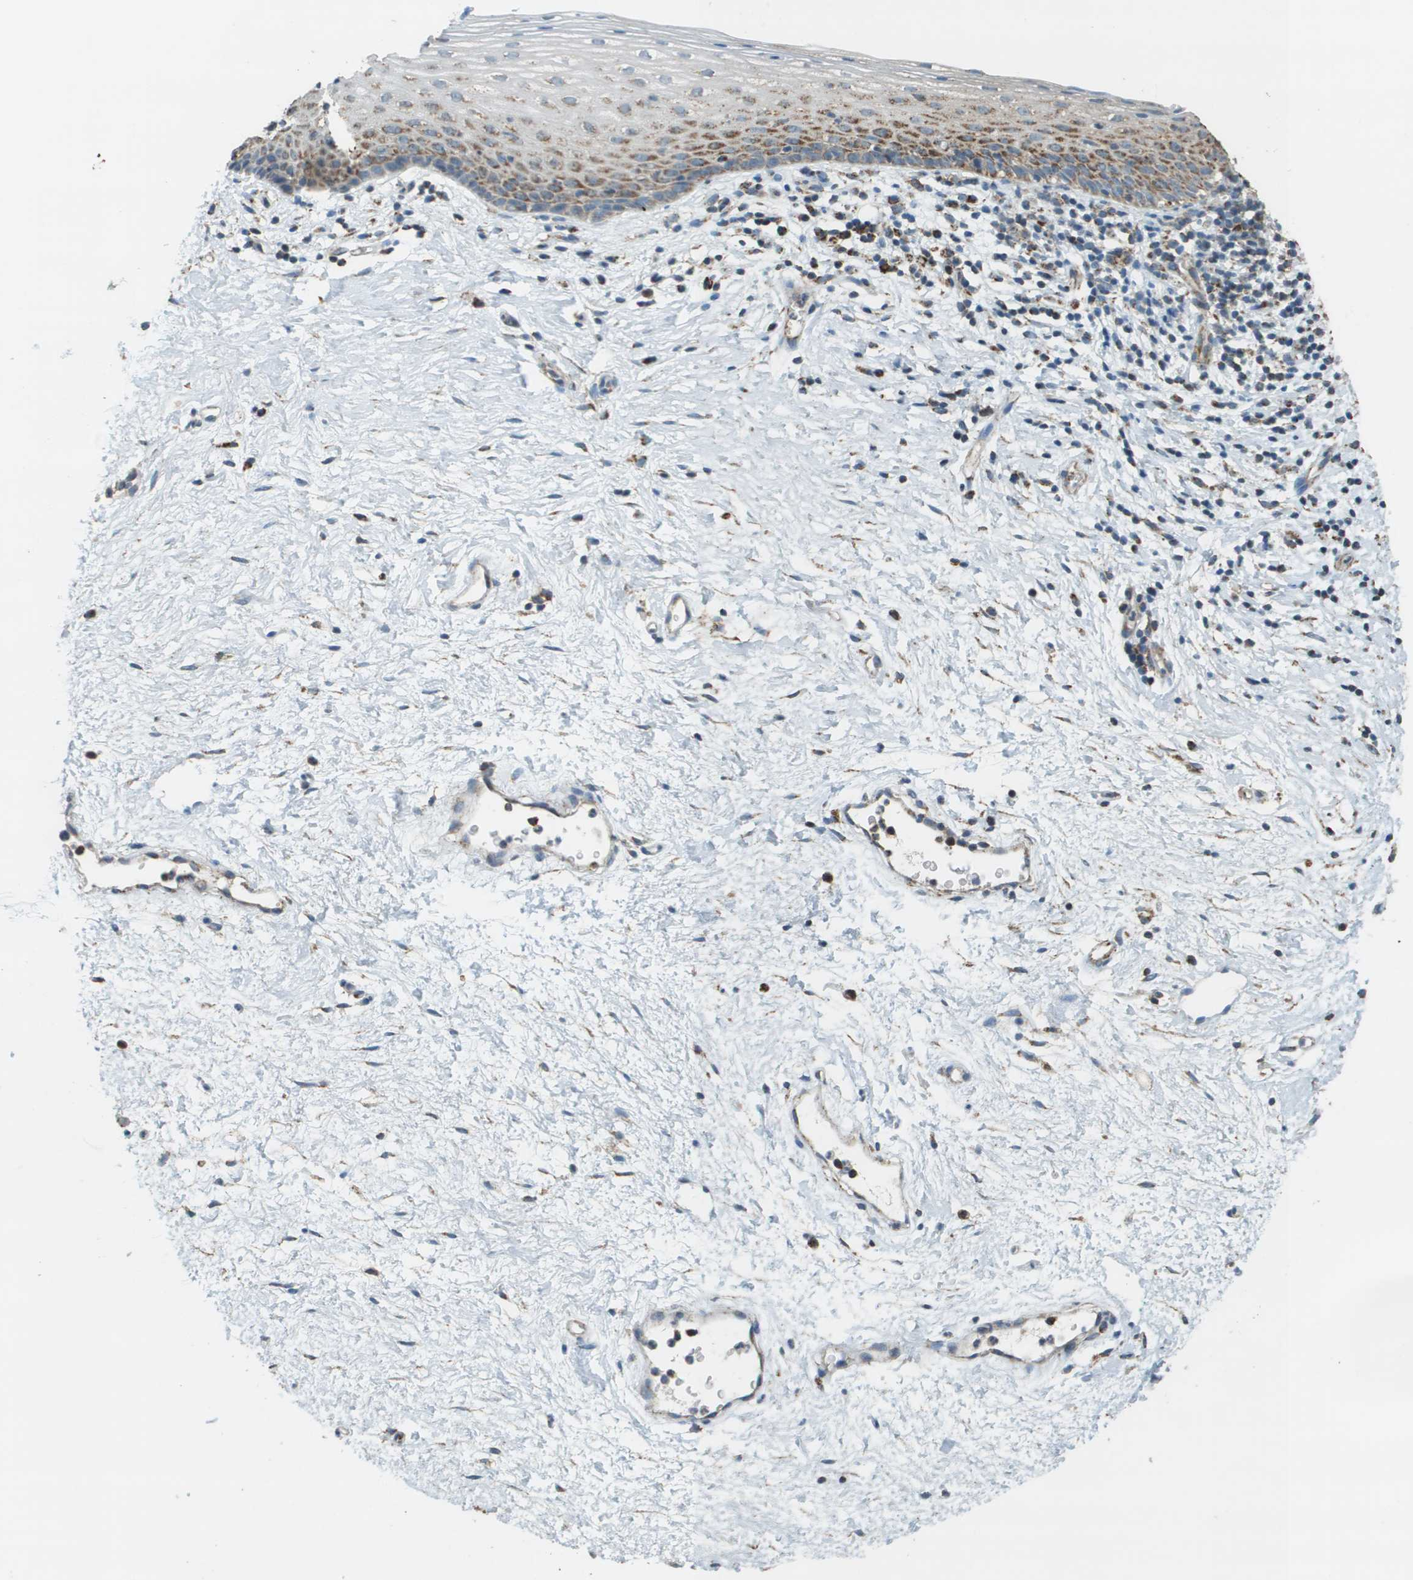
{"staining": {"intensity": "moderate", "quantity": "<25%", "location": "cytoplasmic/membranous"}, "tissue": "vagina", "cell_type": "Squamous epithelial cells", "image_type": "normal", "snomed": [{"axis": "morphology", "description": "Normal tissue, NOS"}, {"axis": "topography", "description": "Vagina"}], "caption": "A brown stain labels moderate cytoplasmic/membranous staining of a protein in squamous epithelial cells of unremarkable human vagina.", "gene": "FH", "patient": {"sex": "female", "age": 44}}